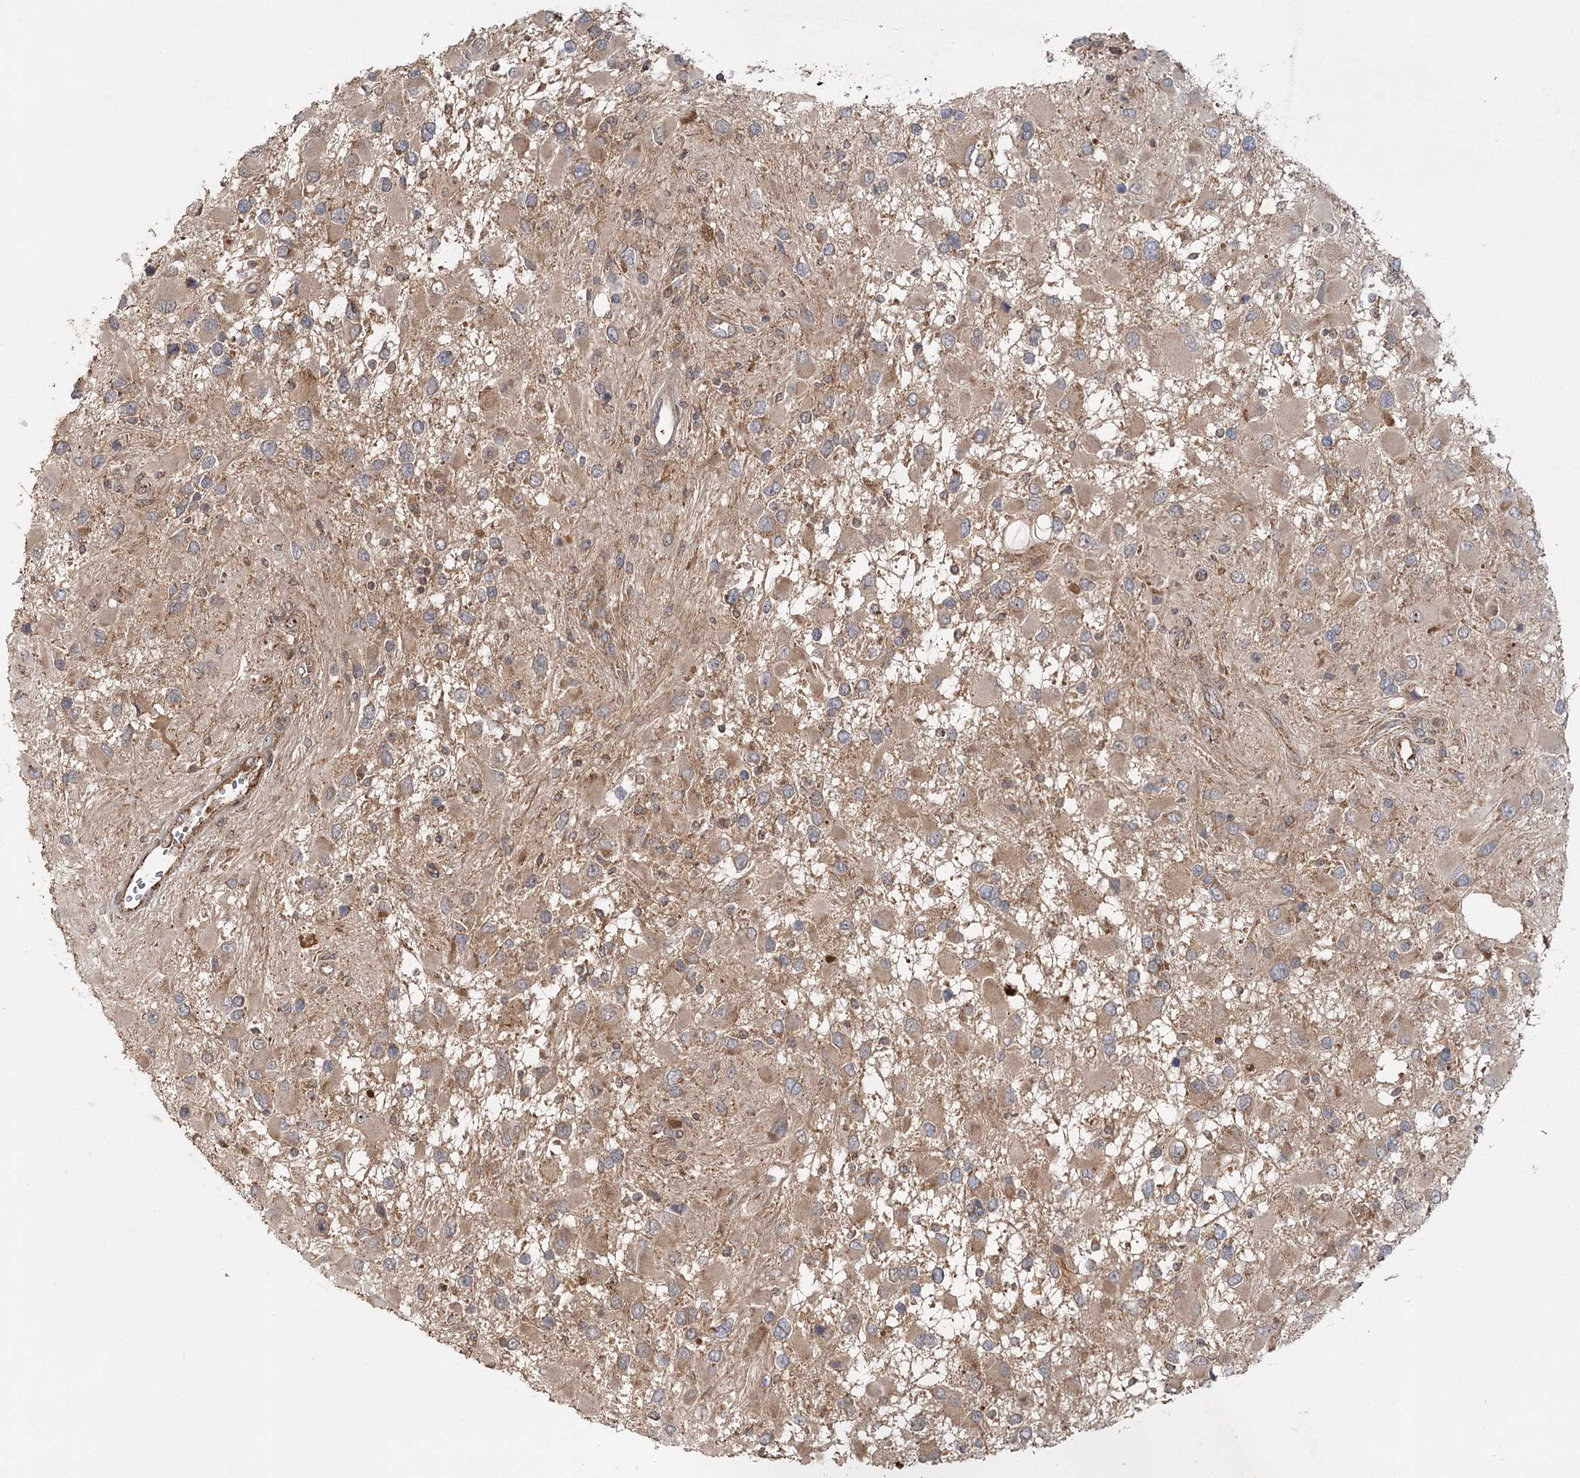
{"staining": {"intensity": "negative", "quantity": "none", "location": "none"}, "tissue": "glioma", "cell_type": "Tumor cells", "image_type": "cancer", "snomed": [{"axis": "morphology", "description": "Glioma, malignant, High grade"}, {"axis": "topography", "description": "Brain"}], "caption": "Immunohistochemistry of human glioma exhibits no expression in tumor cells.", "gene": "RAPGEF6", "patient": {"sex": "male", "age": 53}}